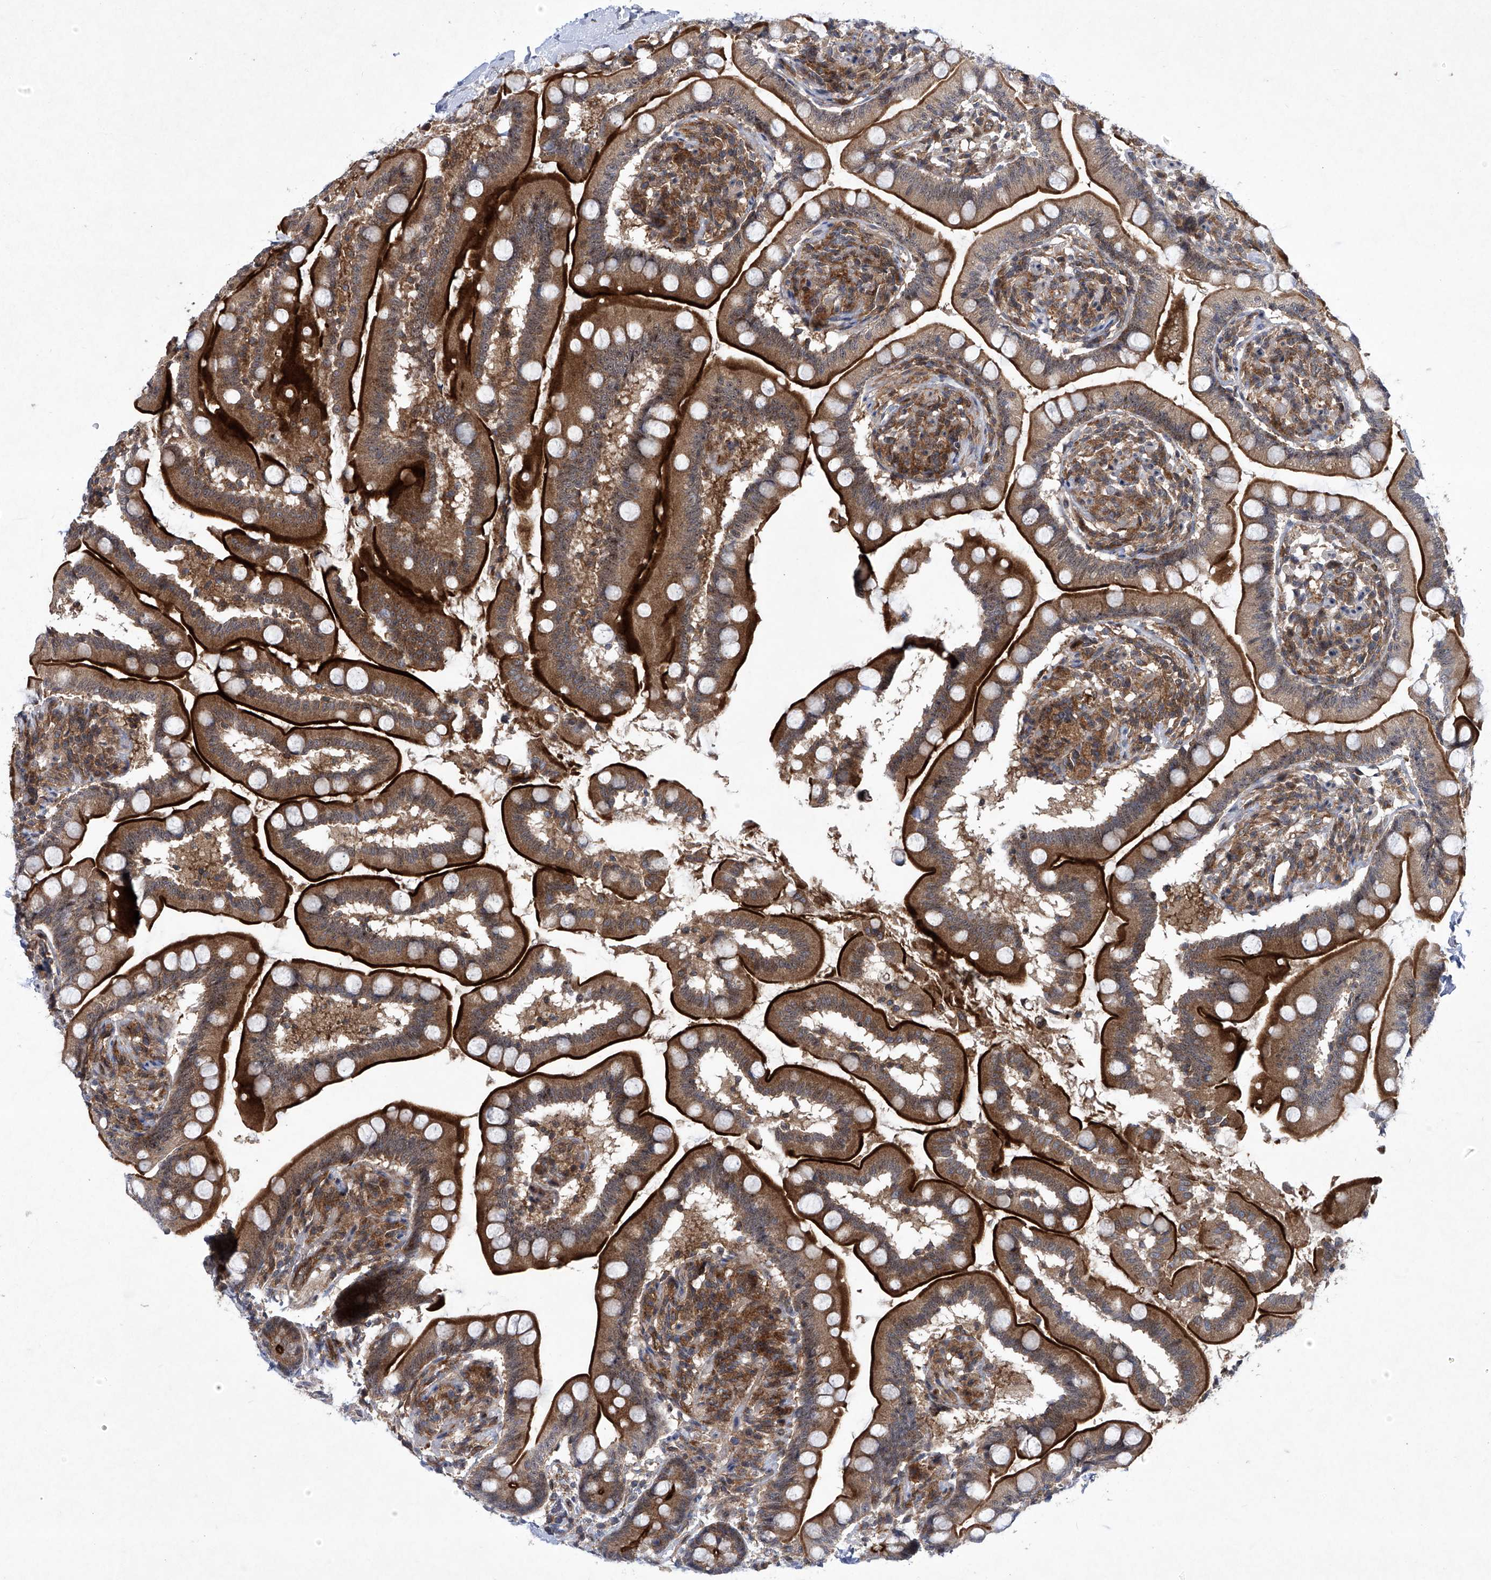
{"staining": {"intensity": "strong", "quantity": "25%-75%", "location": "cytoplasmic/membranous"}, "tissue": "small intestine", "cell_type": "Glandular cells", "image_type": "normal", "snomed": [{"axis": "morphology", "description": "Normal tissue, NOS"}, {"axis": "topography", "description": "Small intestine"}], "caption": "The micrograph reveals immunohistochemical staining of benign small intestine. There is strong cytoplasmic/membranous staining is present in approximately 25%-75% of glandular cells. Nuclei are stained in blue.", "gene": "CISH", "patient": {"sex": "female", "age": 64}}